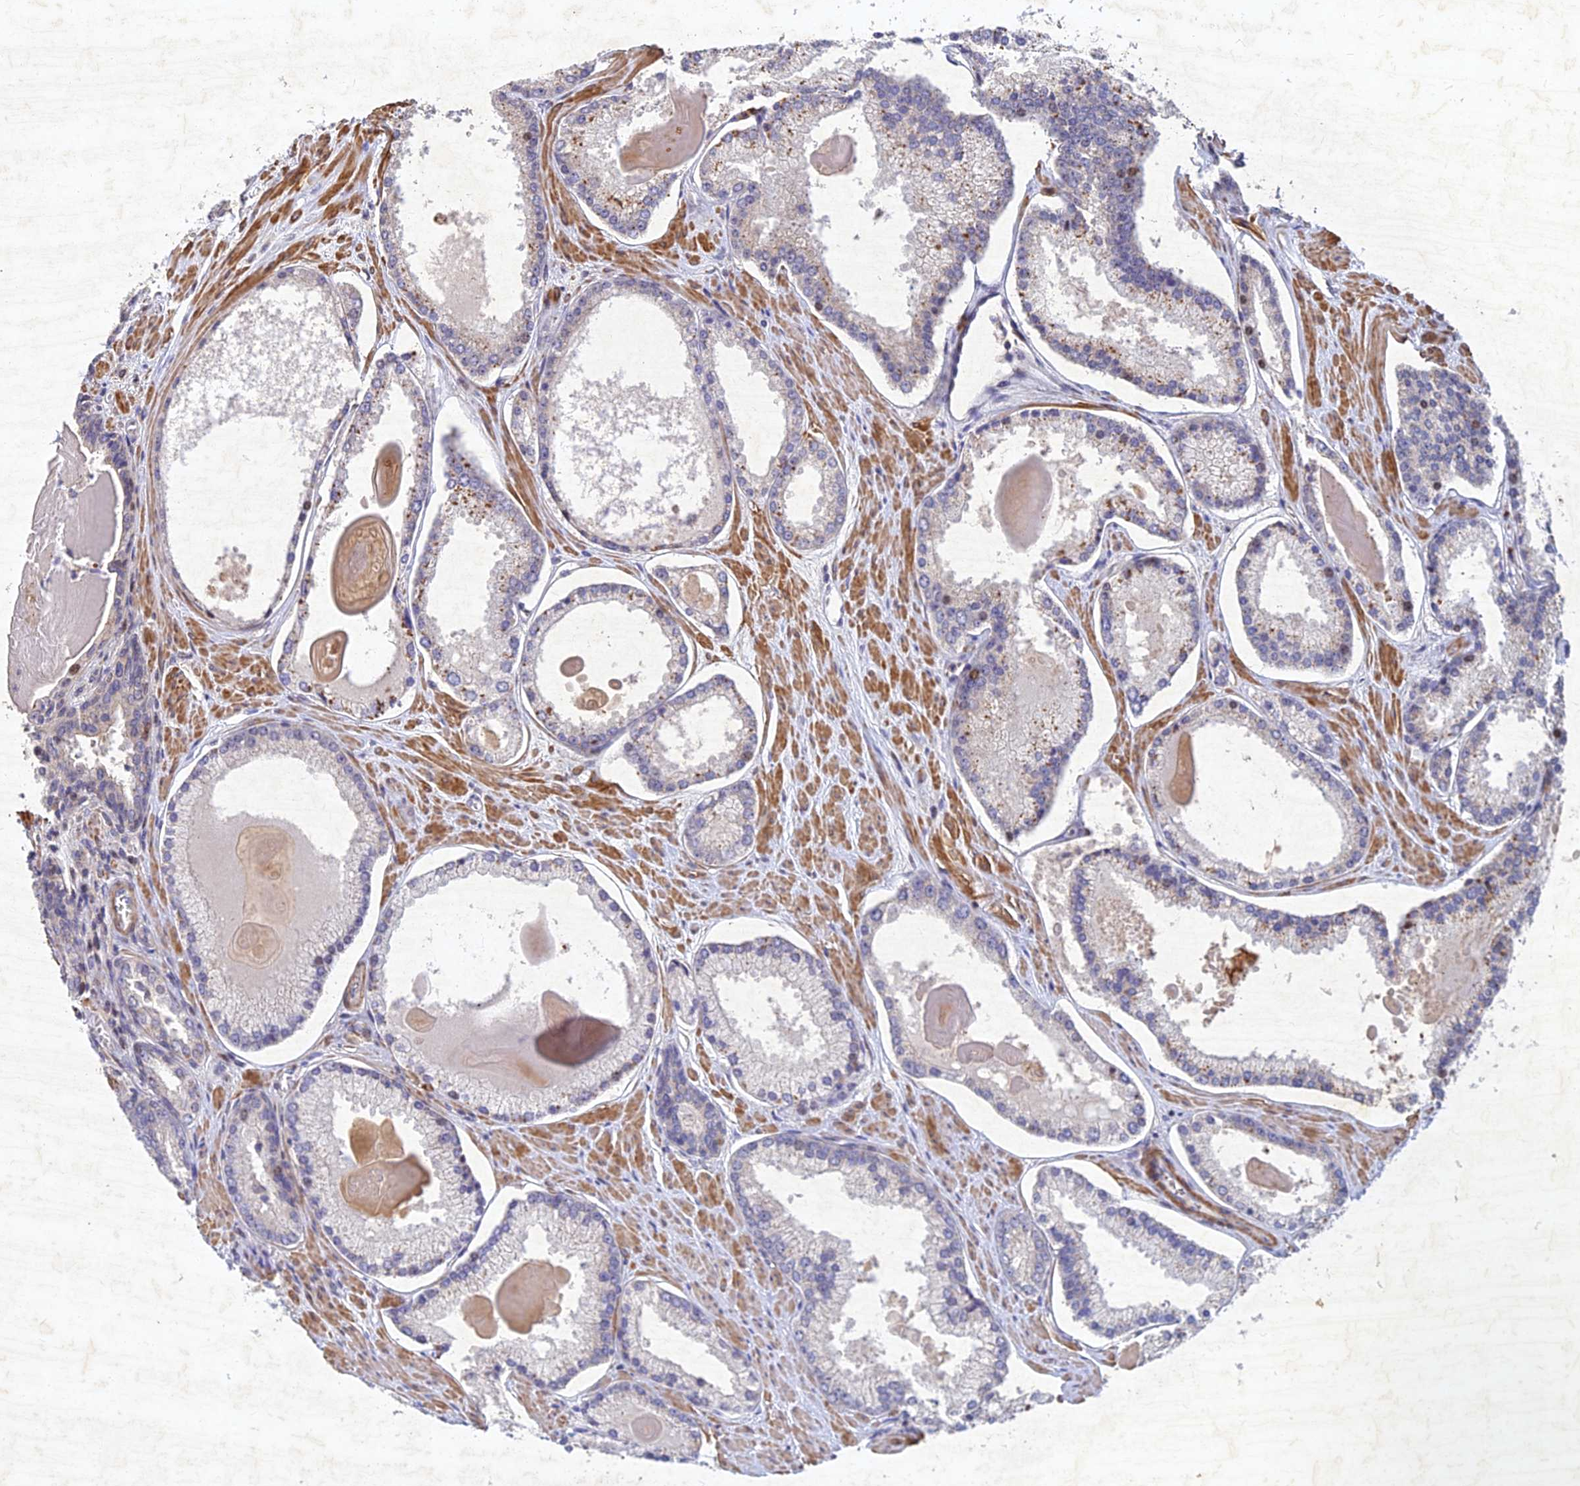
{"staining": {"intensity": "negative", "quantity": "none", "location": "none"}, "tissue": "prostate cancer", "cell_type": "Tumor cells", "image_type": "cancer", "snomed": [{"axis": "morphology", "description": "Adenocarcinoma, Low grade"}, {"axis": "topography", "description": "Prostate"}], "caption": "High power microscopy image of an immunohistochemistry (IHC) micrograph of prostate low-grade adenocarcinoma, revealing no significant staining in tumor cells.", "gene": "RELCH", "patient": {"sex": "male", "age": 54}}